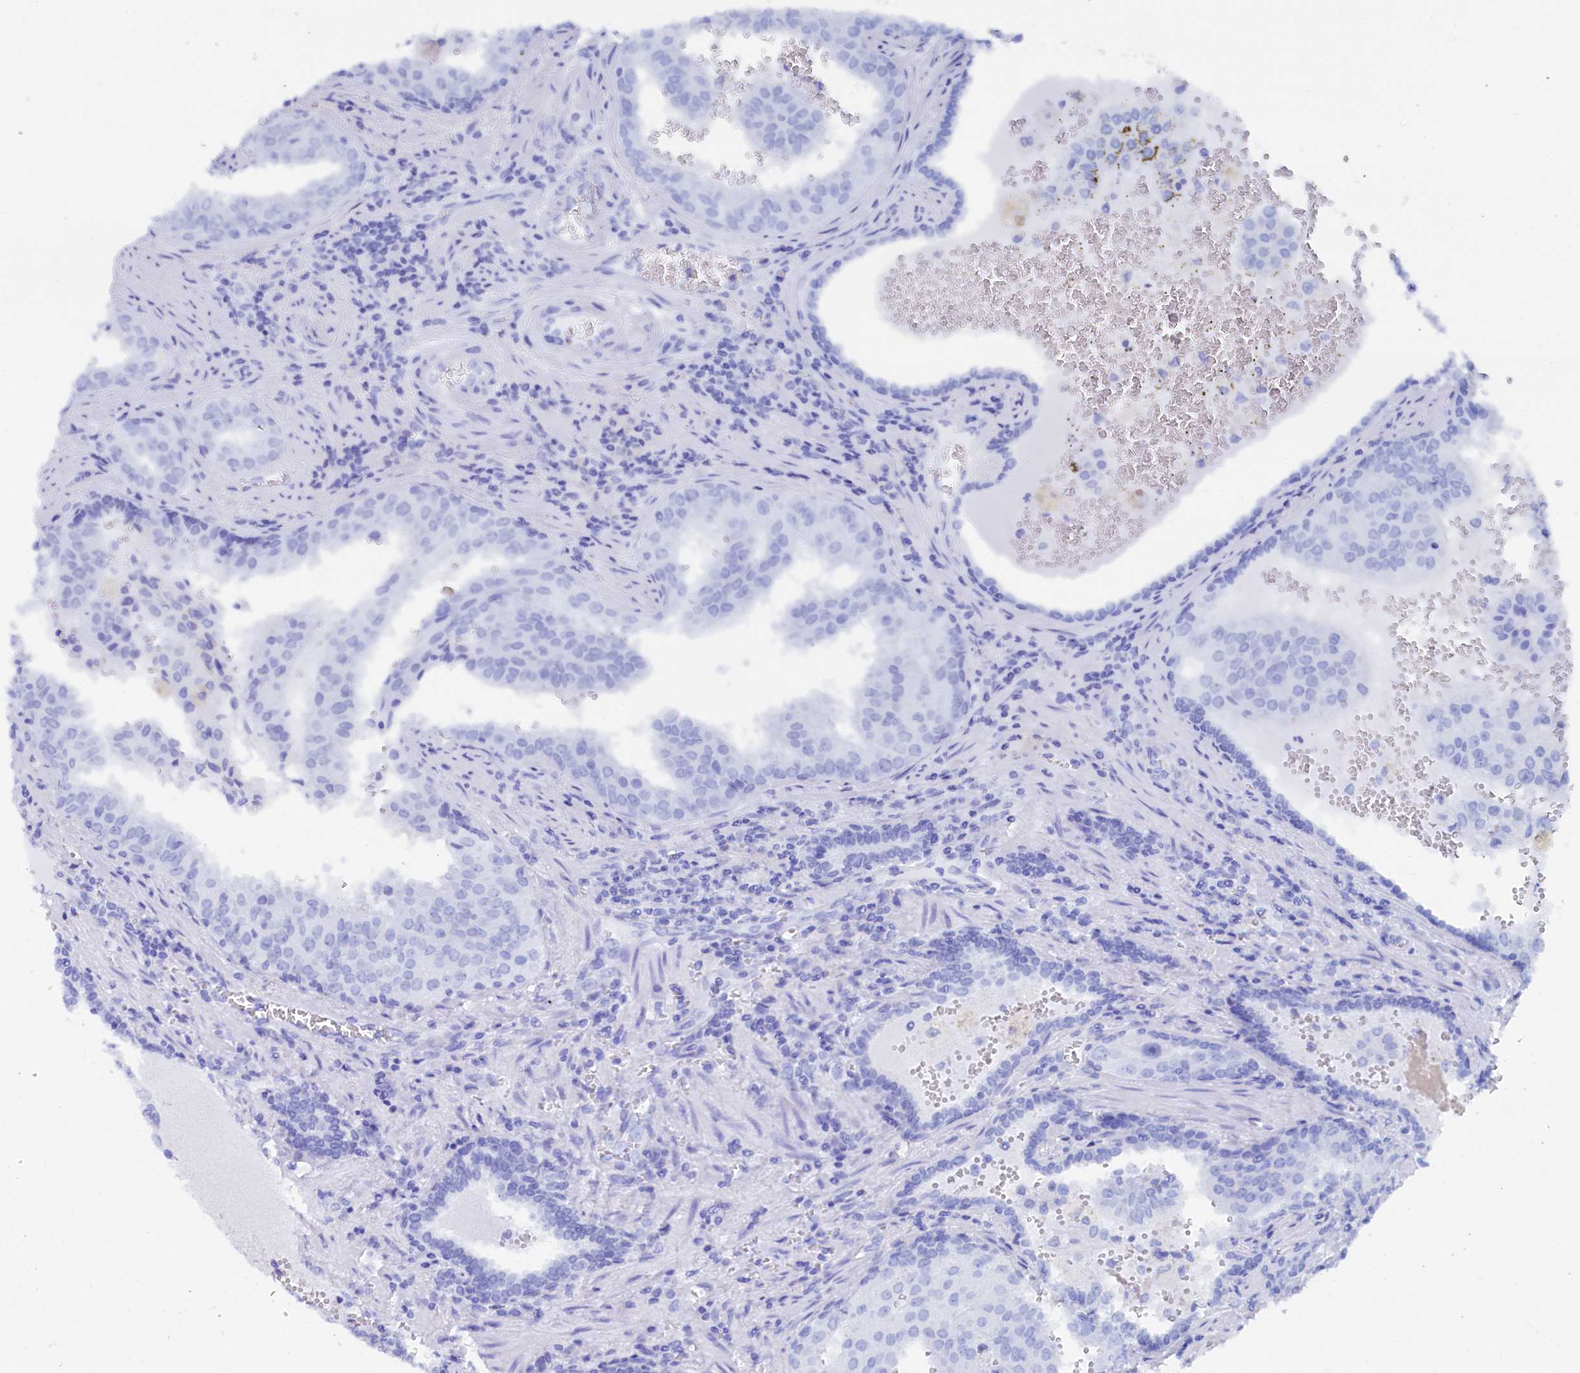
{"staining": {"intensity": "negative", "quantity": "none", "location": "none"}, "tissue": "prostate cancer", "cell_type": "Tumor cells", "image_type": "cancer", "snomed": [{"axis": "morphology", "description": "Adenocarcinoma, High grade"}, {"axis": "topography", "description": "Prostate"}], "caption": "This is a histopathology image of immunohistochemistry (IHC) staining of high-grade adenocarcinoma (prostate), which shows no positivity in tumor cells.", "gene": "TIGD4", "patient": {"sex": "male", "age": 68}}